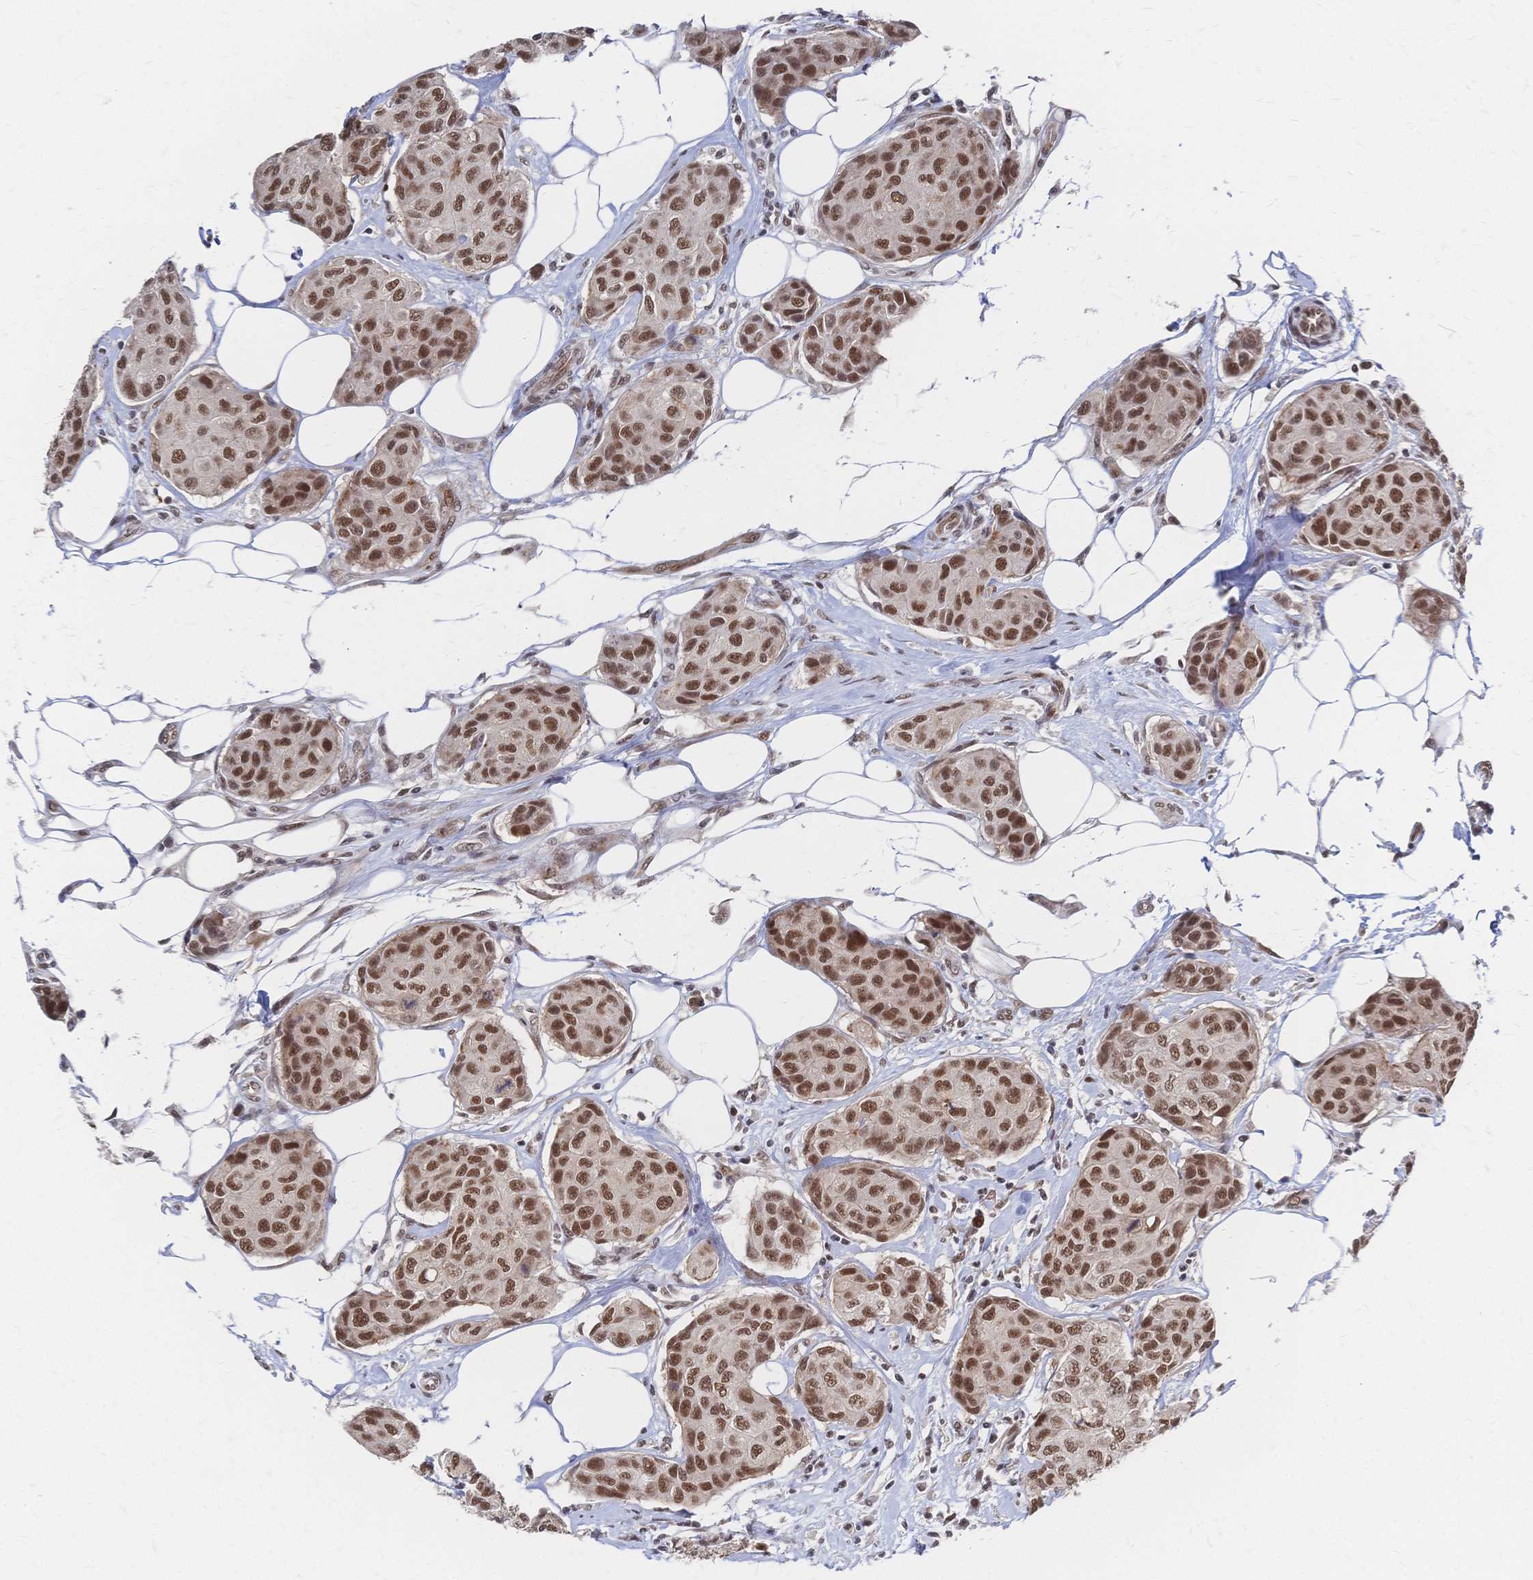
{"staining": {"intensity": "moderate", "quantity": ">75%", "location": "nuclear"}, "tissue": "breast cancer", "cell_type": "Tumor cells", "image_type": "cancer", "snomed": [{"axis": "morphology", "description": "Duct carcinoma"}, {"axis": "topography", "description": "Breast"}, {"axis": "topography", "description": "Lymph node"}], "caption": "A photomicrograph of breast cancer (infiltrating ductal carcinoma) stained for a protein reveals moderate nuclear brown staining in tumor cells.", "gene": "NELFA", "patient": {"sex": "female", "age": 80}}